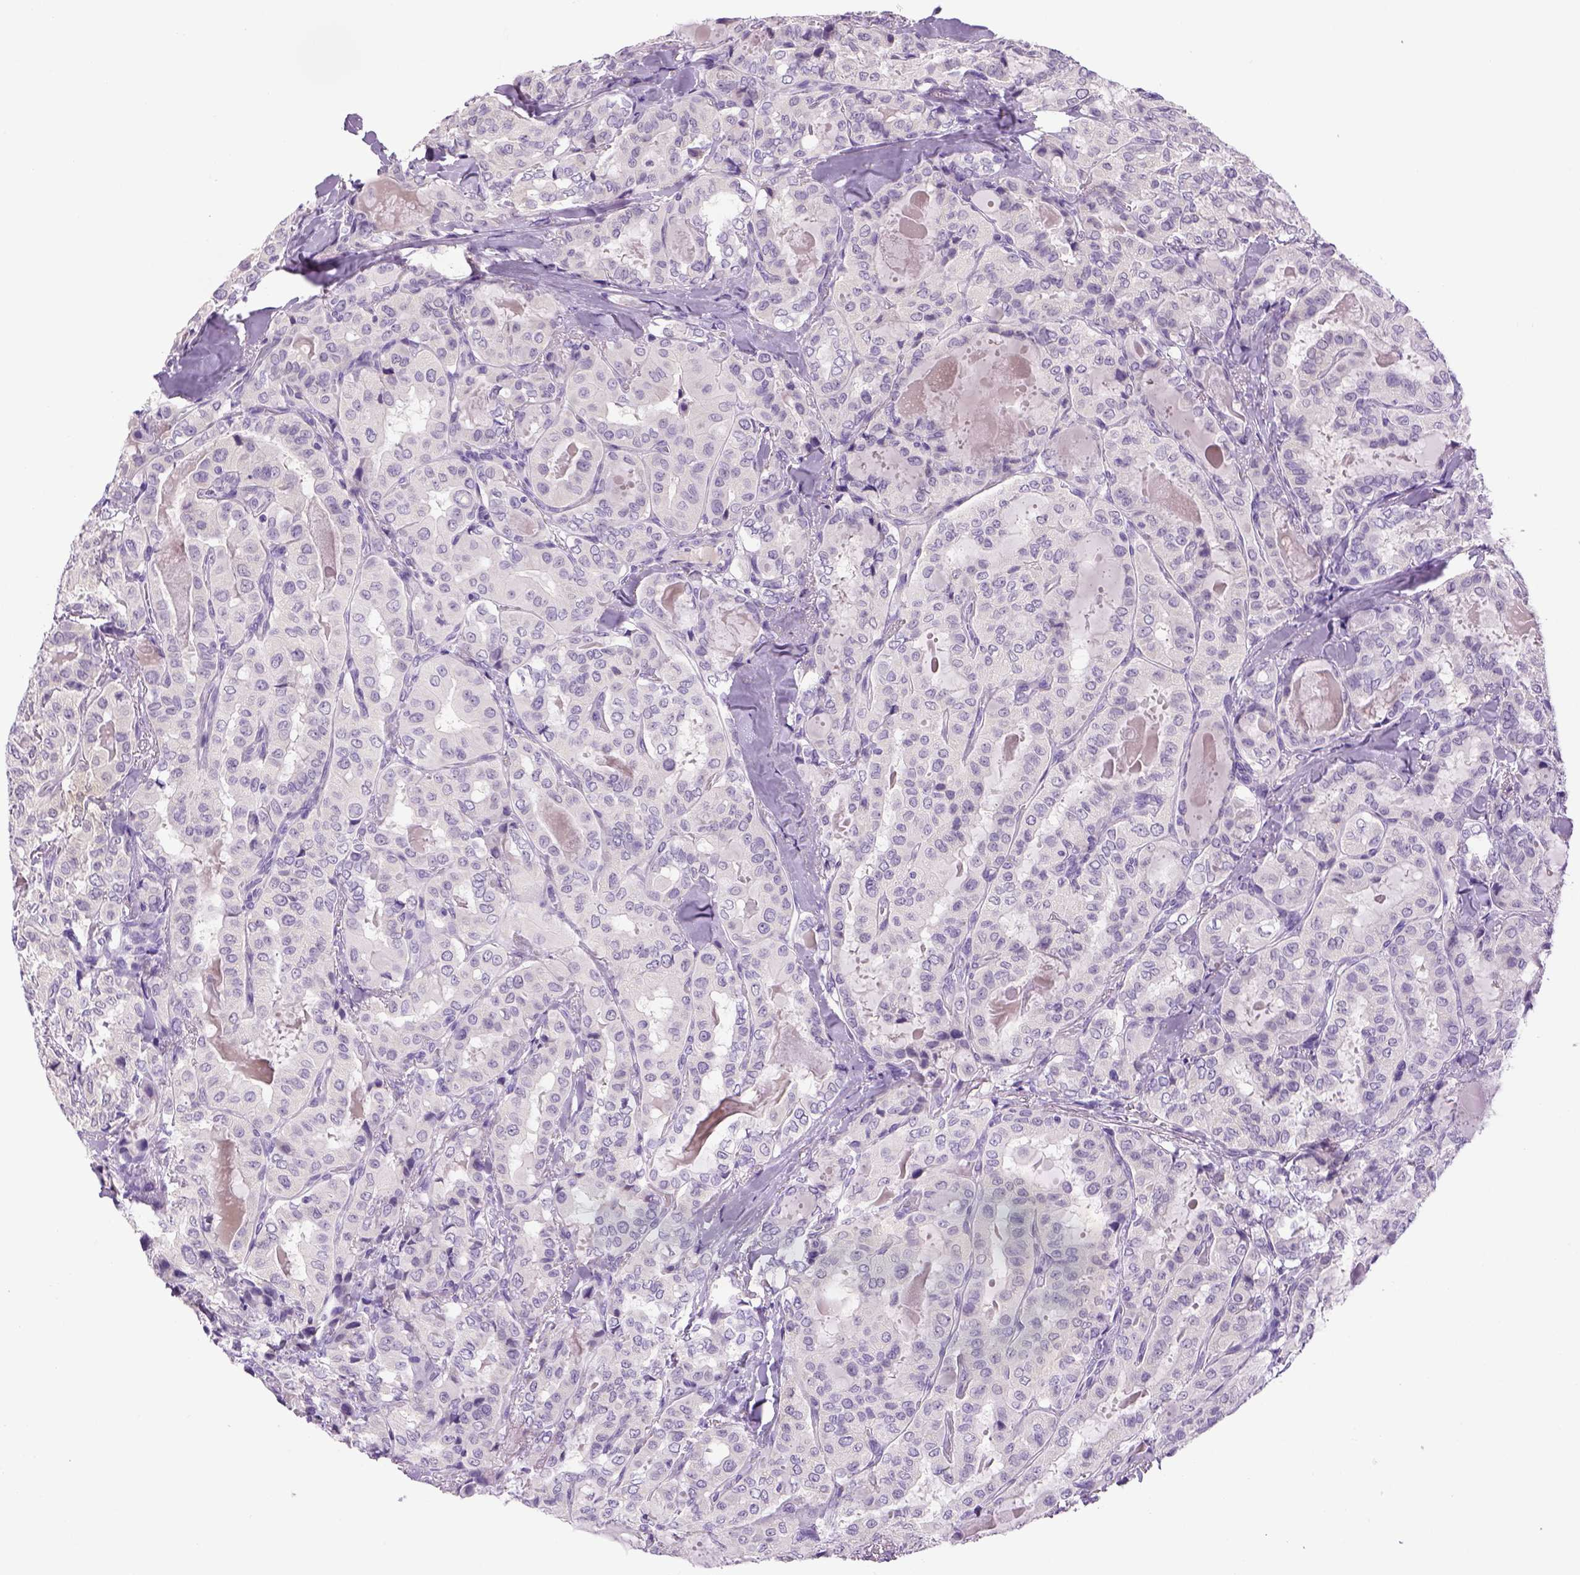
{"staining": {"intensity": "negative", "quantity": "none", "location": "none"}, "tissue": "thyroid cancer", "cell_type": "Tumor cells", "image_type": "cancer", "snomed": [{"axis": "morphology", "description": "Papillary adenocarcinoma, NOS"}, {"axis": "topography", "description": "Thyroid gland"}], "caption": "Immunohistochemistry micrograph of thyroid cancer stained for a protein (brown), which shows no staining in tumor cells. (Stains: DAB (3,3'-diaminobenzidine) immunohistochemistry (IHC) with hematoxylin counter stain, Microscopy: brightfield microscopy at high magnification).", "gene": "DBH", "patient": {"sex": "female", "age": 41}}